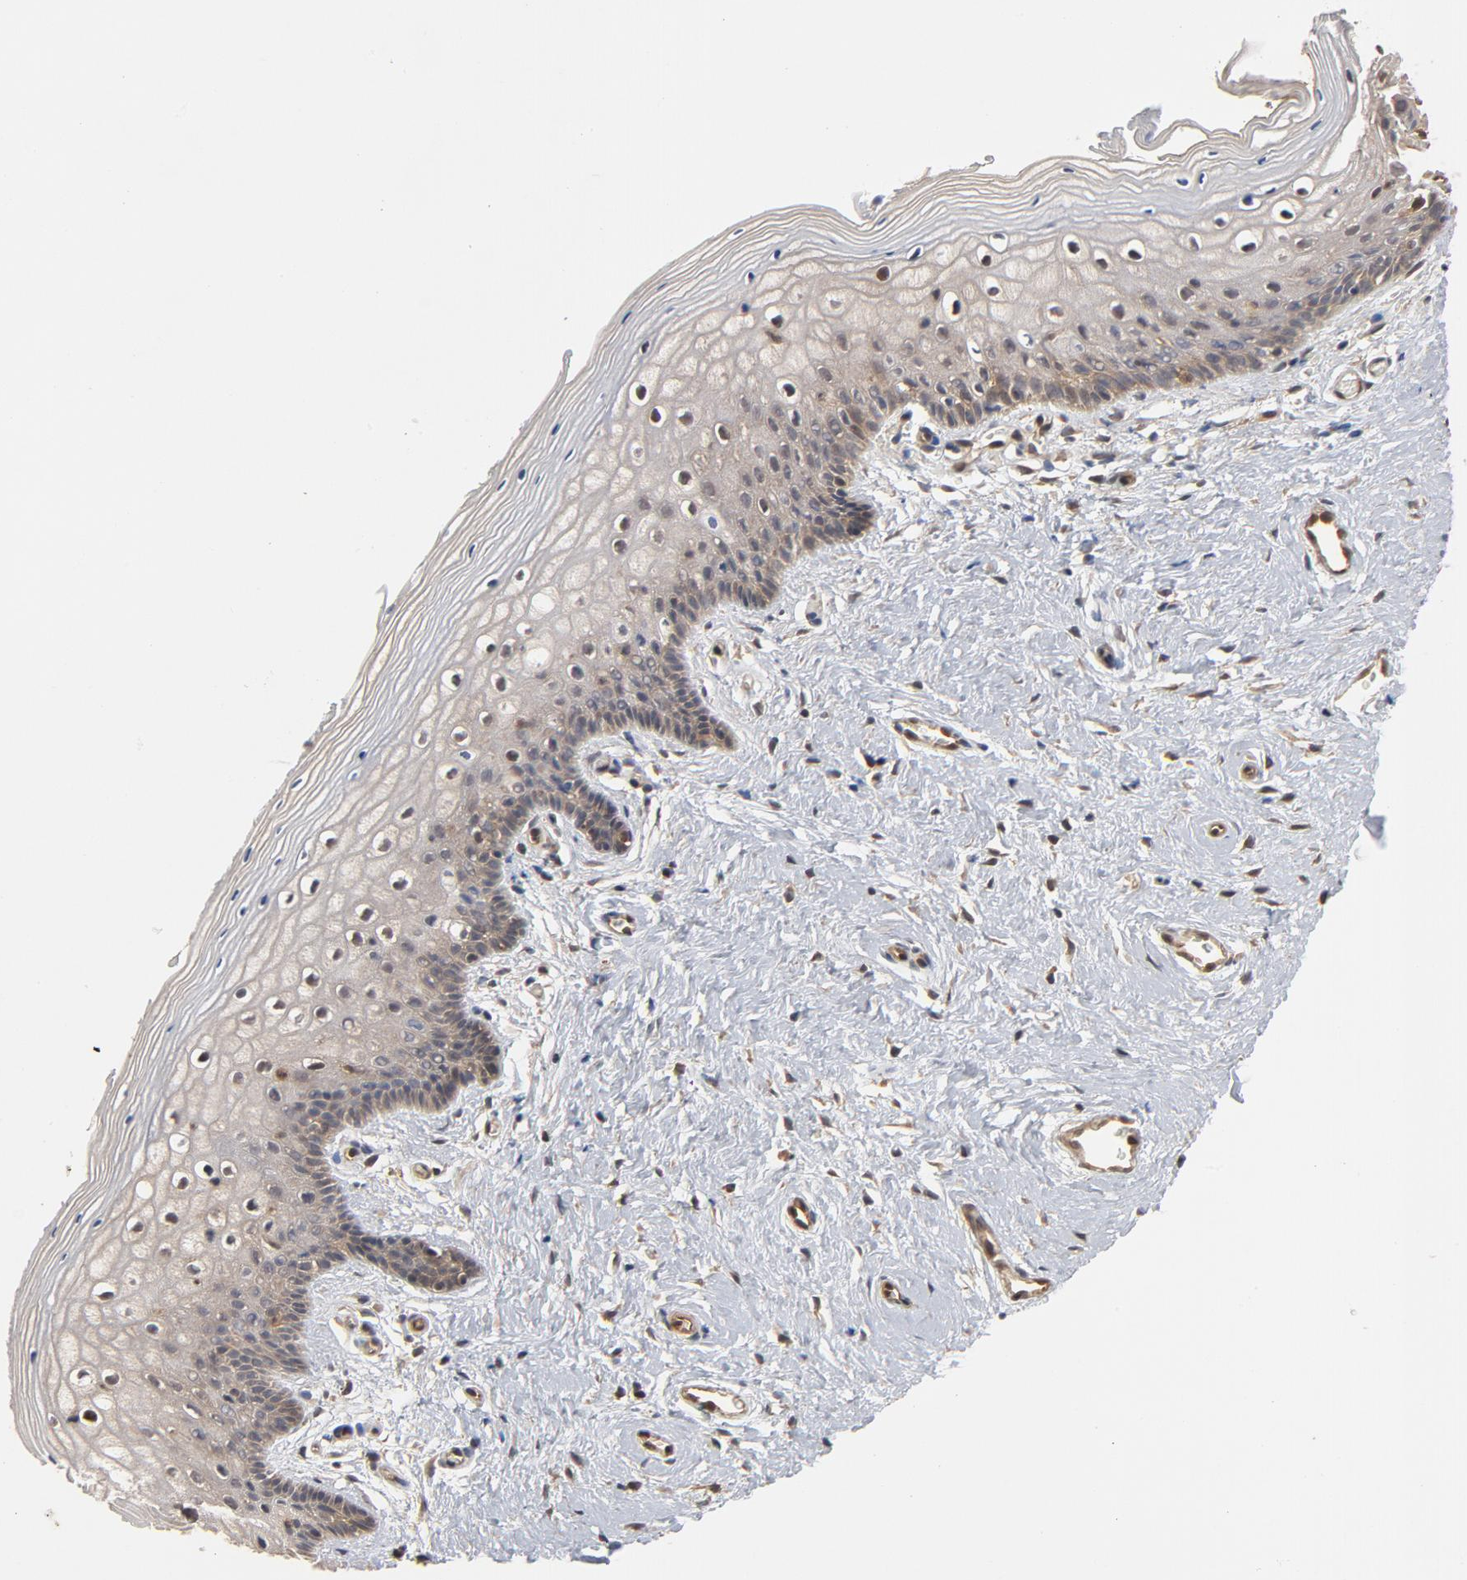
{"staining": {"intensity": "weak", "quantity": ">75%", "location": "cytoplasmic/membranous"}, "tissue": "vagina", "cell_type": "Squamous epithelial cells", "image_type": "normal", "snomed": [{"axis": "morphology", "description": "Normal tissue, NOS"}, {"axis": "topography", "description": "Vagina"}], "caption": "High-magnification brightfield microscopy of benign vagina stained with DAB (brown) and counterstained with hematoxylin (blue). squamous epithelial cells exhibit weak cytoplasmic/membranous staining is identified in about>75% of cells.", "gene": "CDC37", "patient": {"sex": "female", "age": 46}}